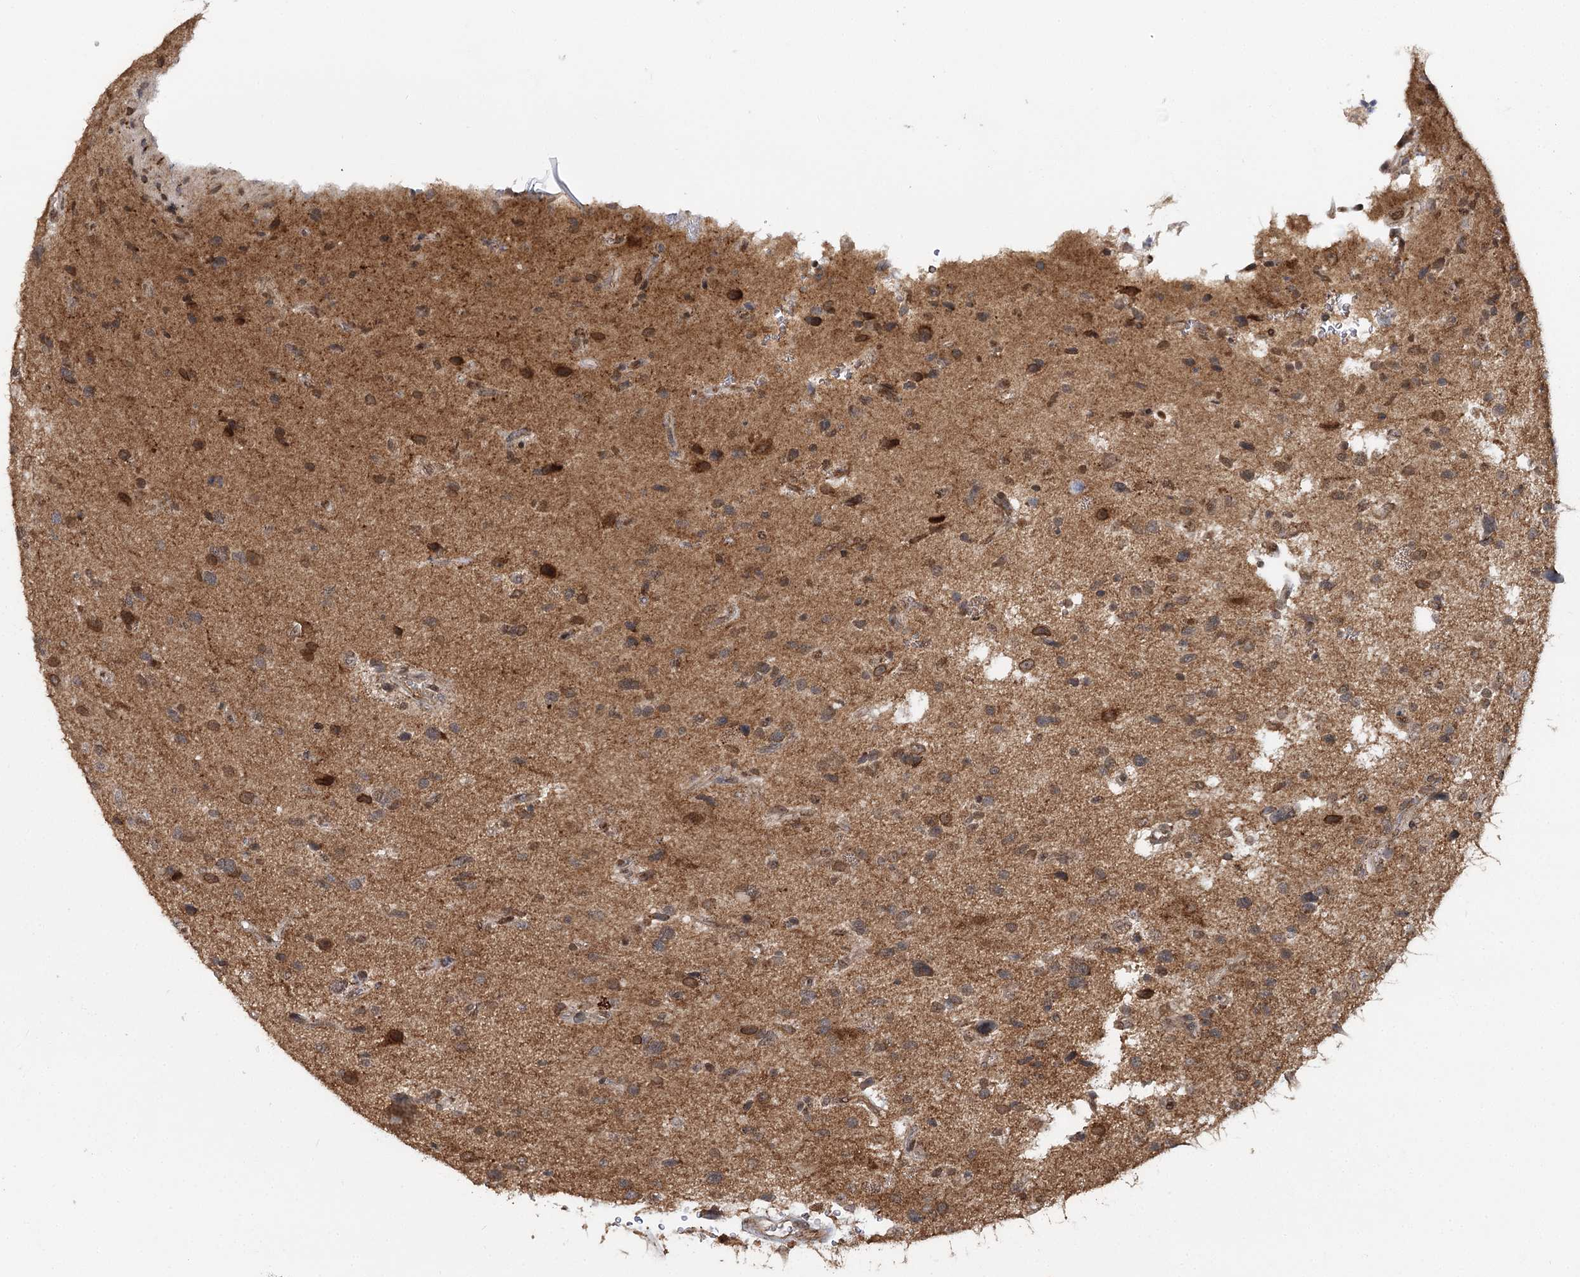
{"staining": {"intensity": "moderate", "quantity": "25%-75%", "location": "cytoplasmic/membranous,nuclear"}, "tissue": "glioma", "cell_type": "Tumor cells", "image_type": "cancer", "snomed": [{"axis": "morphology", "description": "Glioma, malignant, High grade"}, {"axis": "topography", "description": "Brain"}], "caption": "Immunohistochemical staining of human malignant glioma (high-grade) displays medium levels of moderate cytoplasmic/membranous and nuclear protein staining in about 25%-75% of tumor cells.", "gene": "ZNRF3", "patient": {"sex": "male", "age": 33}}